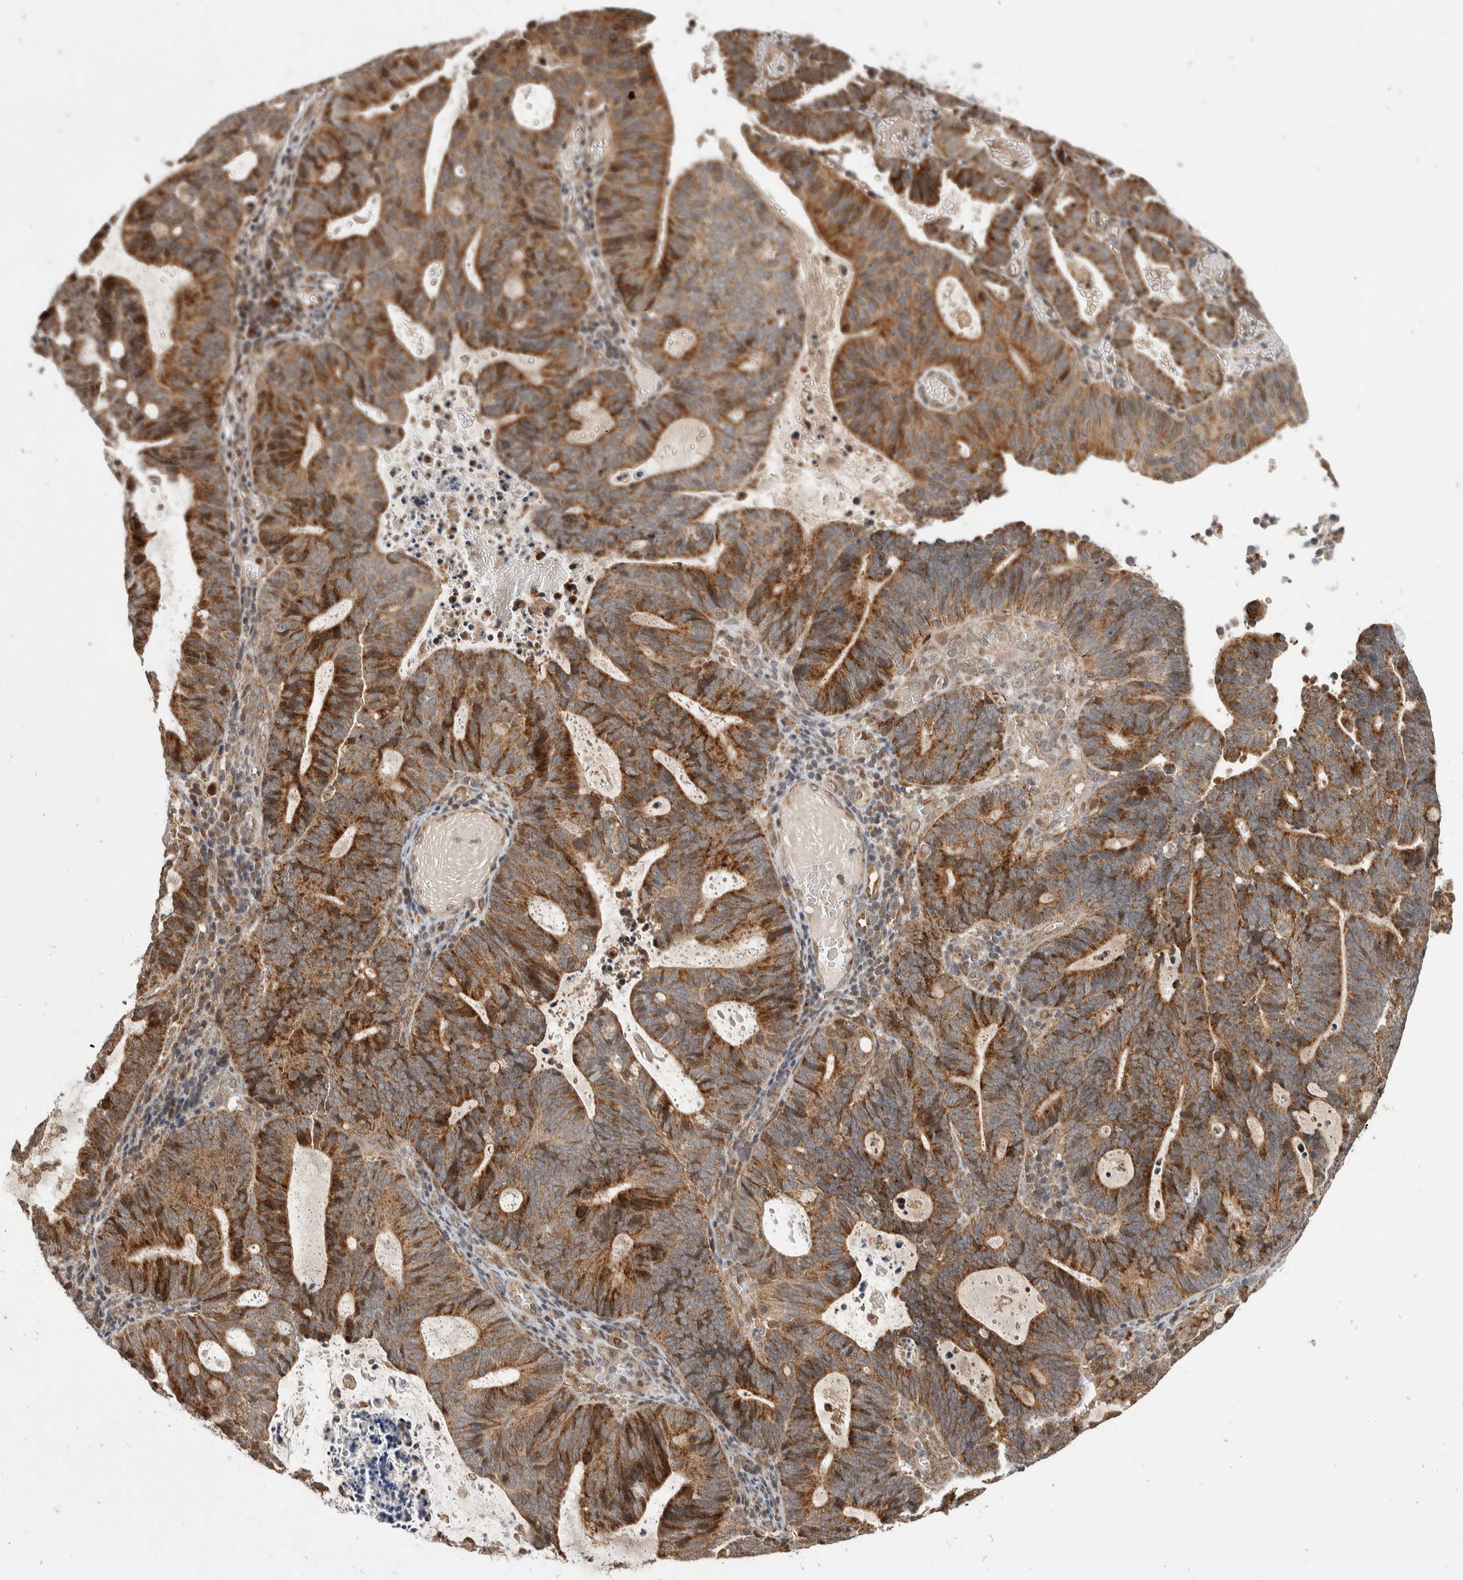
{"staining": {"intensity": "moderate", "quantity": ">75%", "location": "cytoplasmic/membranous,nuclear"}, "tissue": "endometrial cancer", "cell_type": "Tumor cells", "image_type": "cancer", "snomed": [{"axis": "morphology", "description": "Adenocarcinoma, NOS"}, {"axis": "topography", "description": "Uterus"}], "caption": "Immunohistochemical staining of human endometrial cancer reveals moderate cytoplasmic/membranous and nuclear protein expression in about >75% of tumor cells. The staining is performed using DAB brown chromogen to label protein expression. The nuclei are counter-stained blue using hematoxylin.", "gene": "ABHD11", "patient": {"sex": "female", "age": 83}}